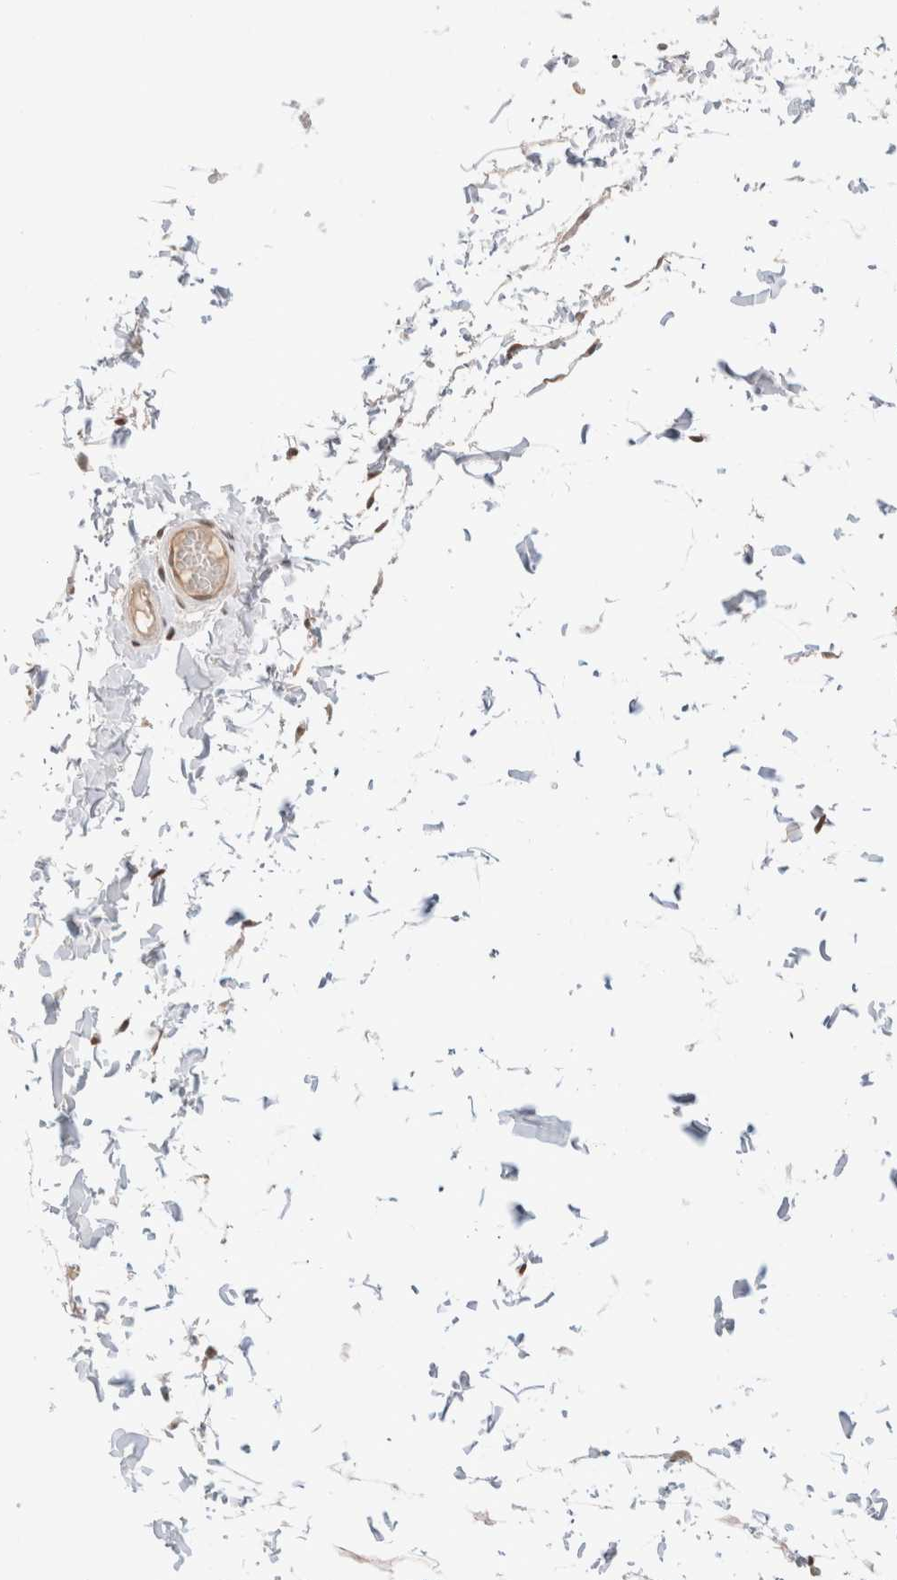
{"staining": {"intensity": "negative", "quantity": "none", "location": "none"}, "tissue": "adipose tissue", "cell_type": "Adipocytes", "image_type": "normal", "snomed": [{"axis": "morphology", "description": "Normal tissue, NOS"}, {"axis": "topography", "description": "Adipose tissue"}, {"axis": "topography", "description": "Vascular tissue"}, {"axis": "topography", "description": "Peripheral nerve tissue"}], "caption": "An immunohistochemistry (IHC) histopathology image of unremarkable adipose tissue is shown. There is no staining in adipocytes of adipose tissue.", "gene": "GATAD2A", "patient": {"sex": "male", "age": 25}}